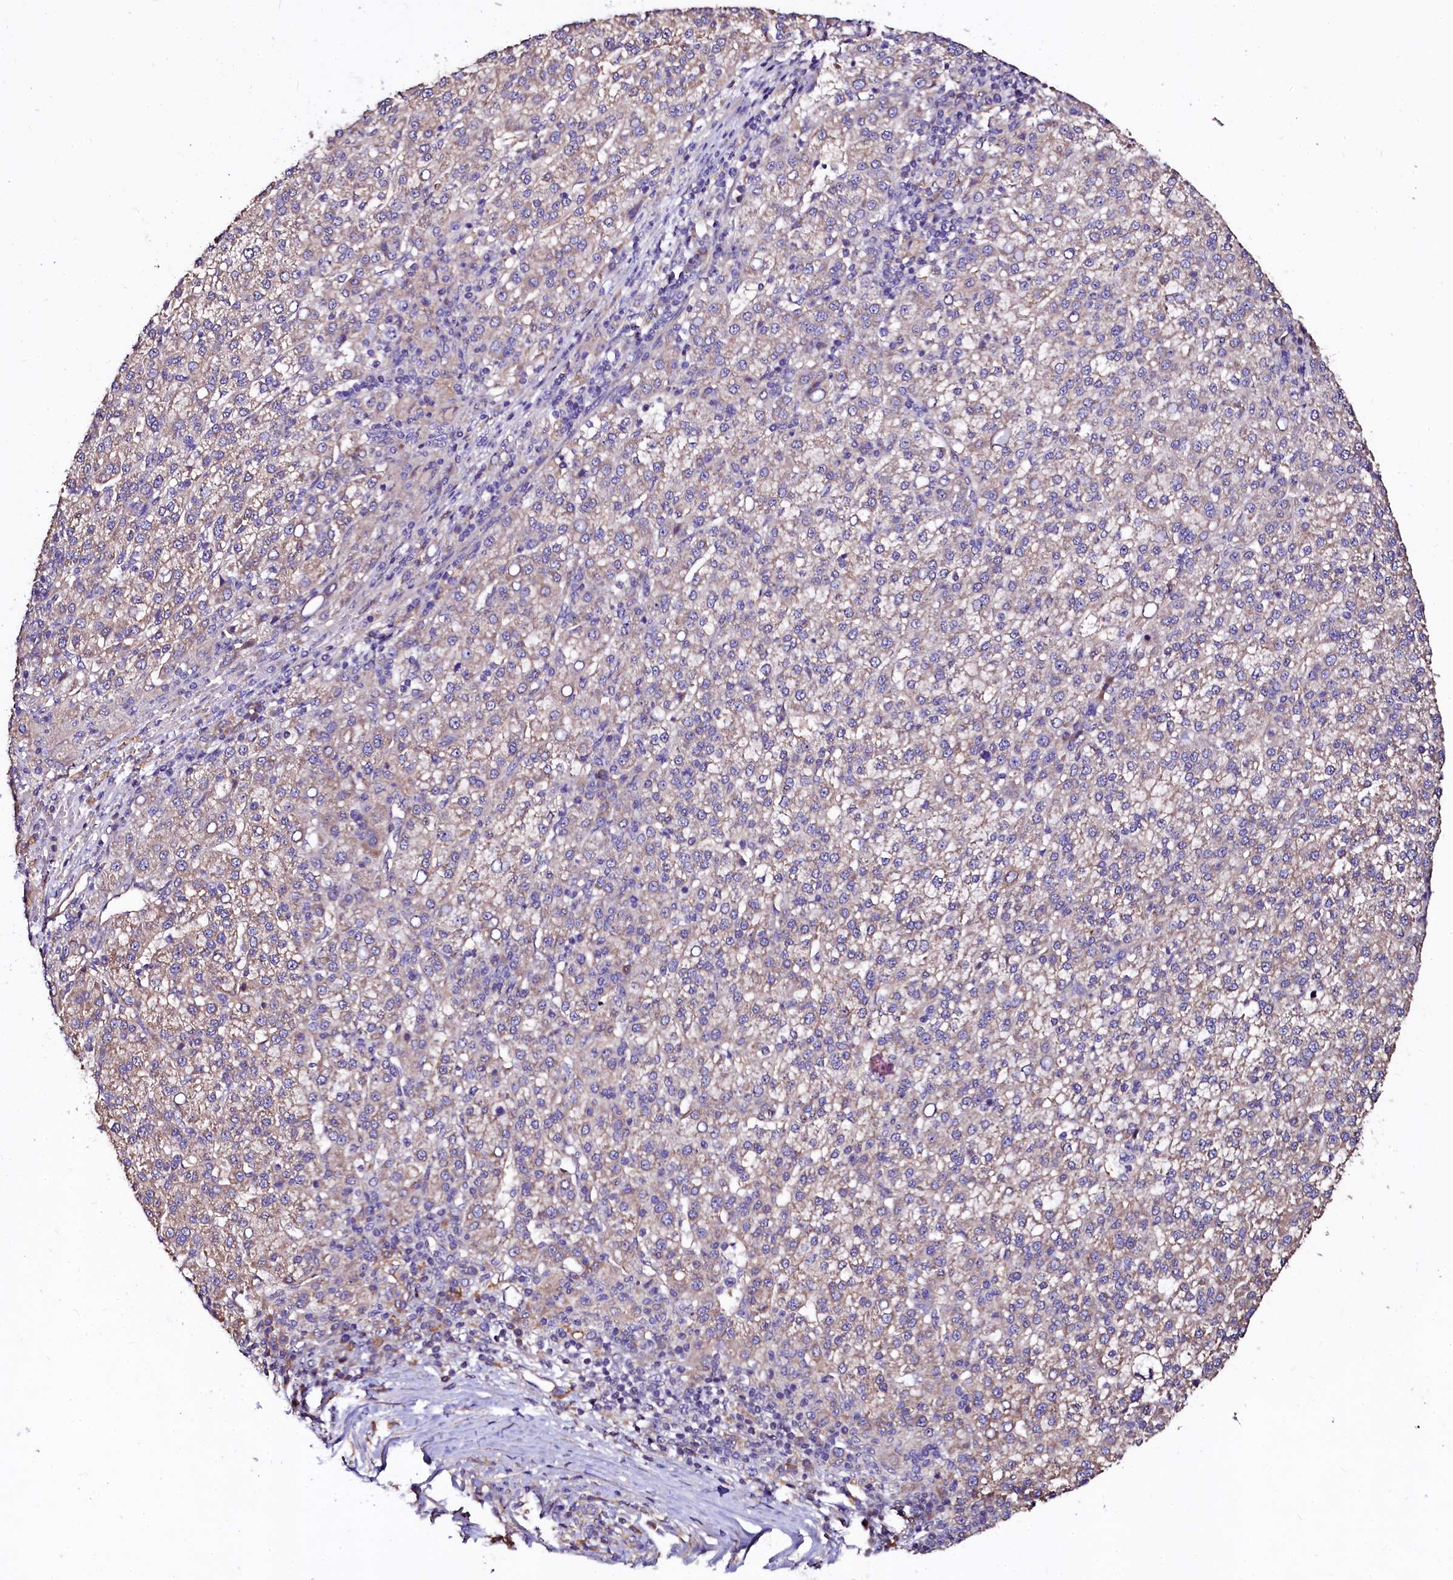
{"staining": {"intensity": "weak", "quantity": "25%-75%", "location": "cytoplasmic/membranous"}, "tissue": "liver cancer", "cell_type": "Tumor cells", "image_type": "cancer", "snomed": [{"axis": "morphology", "description": "Carcinoma, Hepatocellular, NOS"}, {"axis": "topography", "description": "Liver"}], "caption": "Liver hepatocellular carcinoma tissue reveals weak cytoplasmic/membranous staining in about 25%-75% of tumor cells The staining was performed using DAB (3,3'-diaminobenzidine) to visualize the protein expression in brown, while the nuclei were stained in blue with hematoxylin (Magnification: 20x).", "gene": "APPL2", "patient": {"sex": "female", "age": 58}}